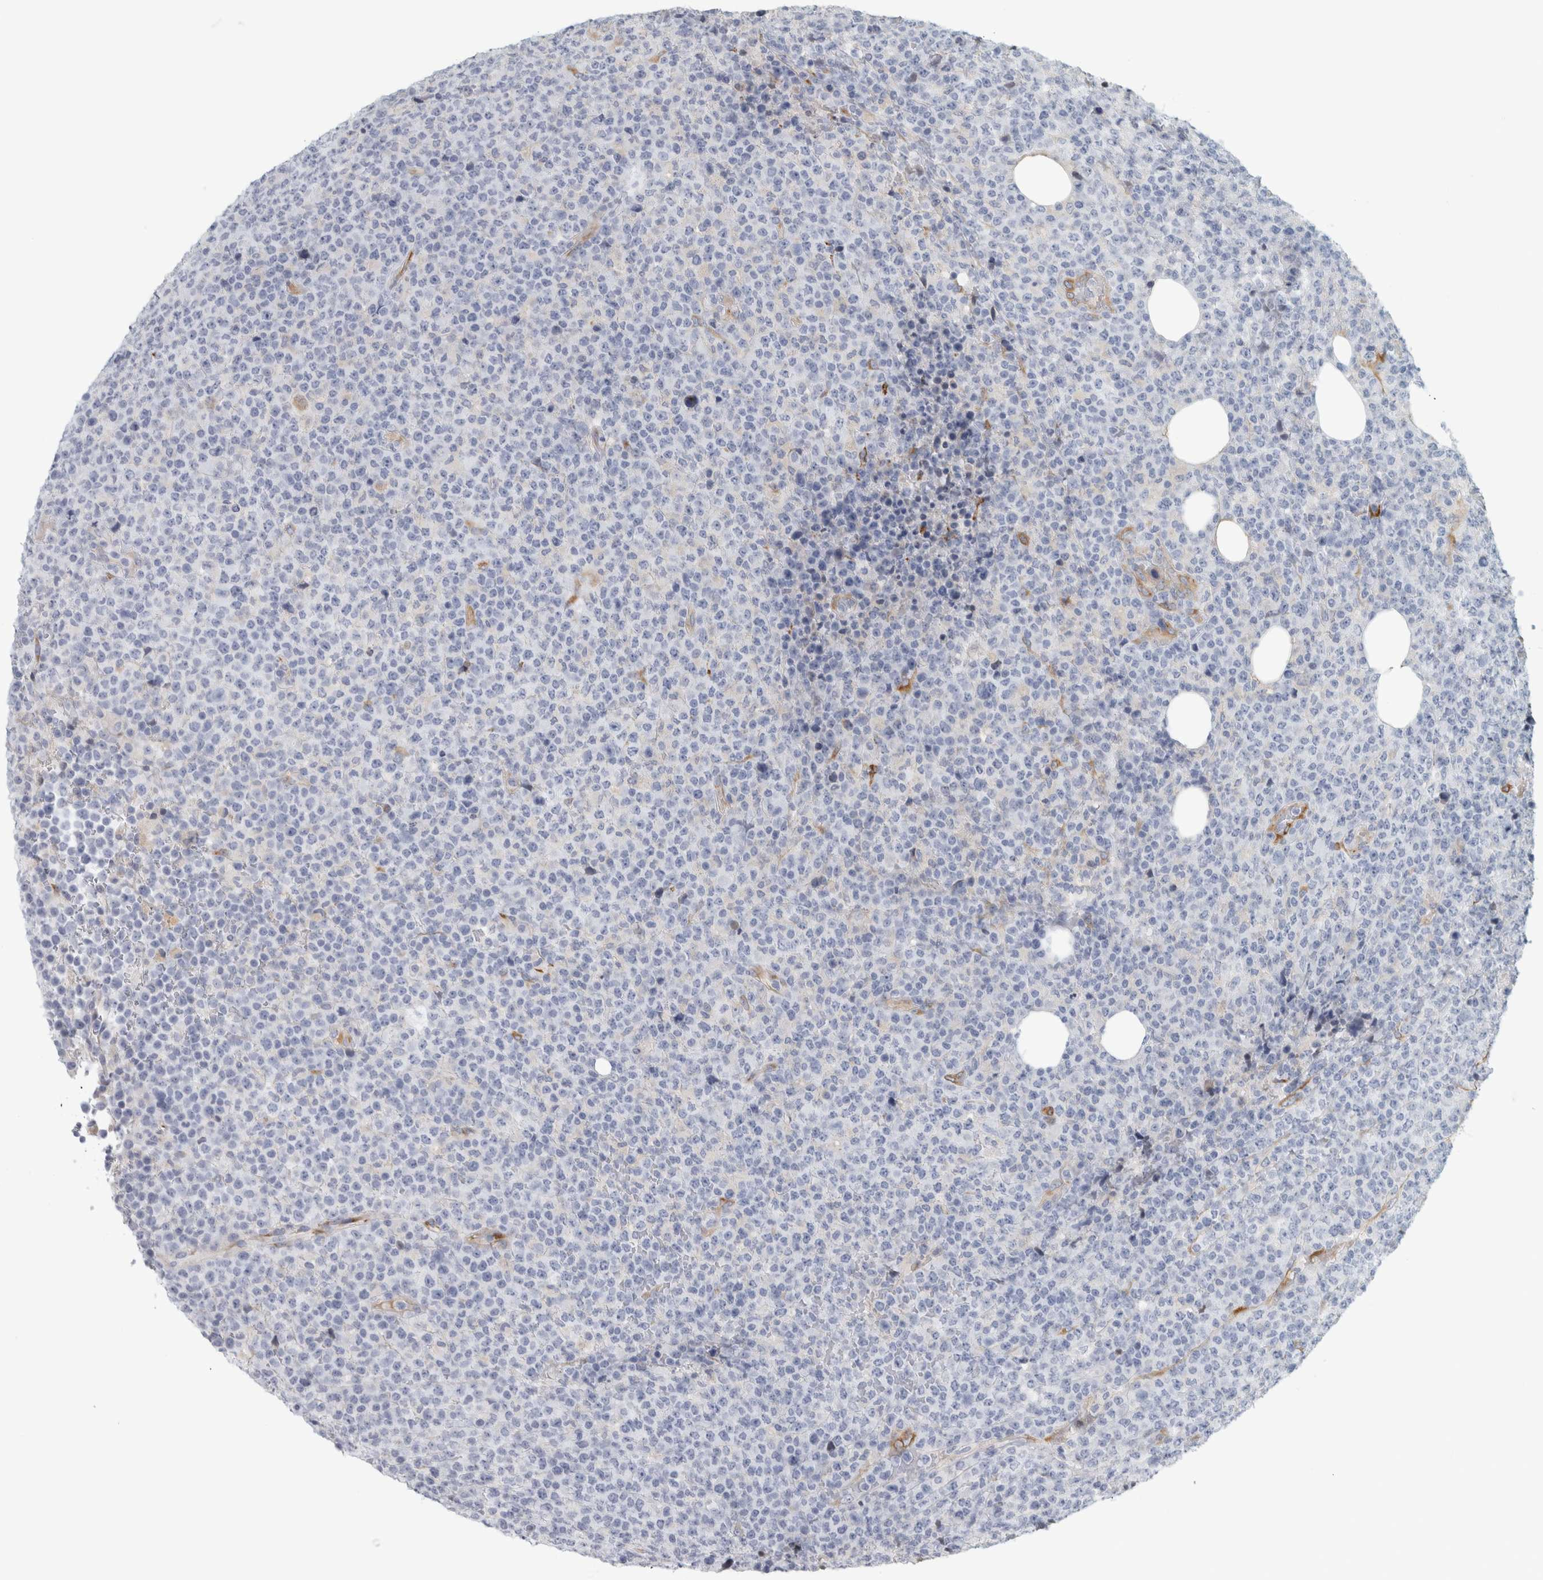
{"staining": {"intensity": "negative", "quantity": "none", "location": "none"}, "tissue": "lymphoma", "cell_type": "Tumor cells", "image_type": "cancer", "snomed": [{"axis": "morphology", "description": "Malignant lymphoma, non-Hodgkin's type, High grade"}, {"axis": "topography", "description": "Lymph node"}], "caption": "Photomicrograph shows no significant protein expression in tumor cells of lymphoma.", "gene": "B3GNT3", "patient": {"sex": "male", "age": 13}}